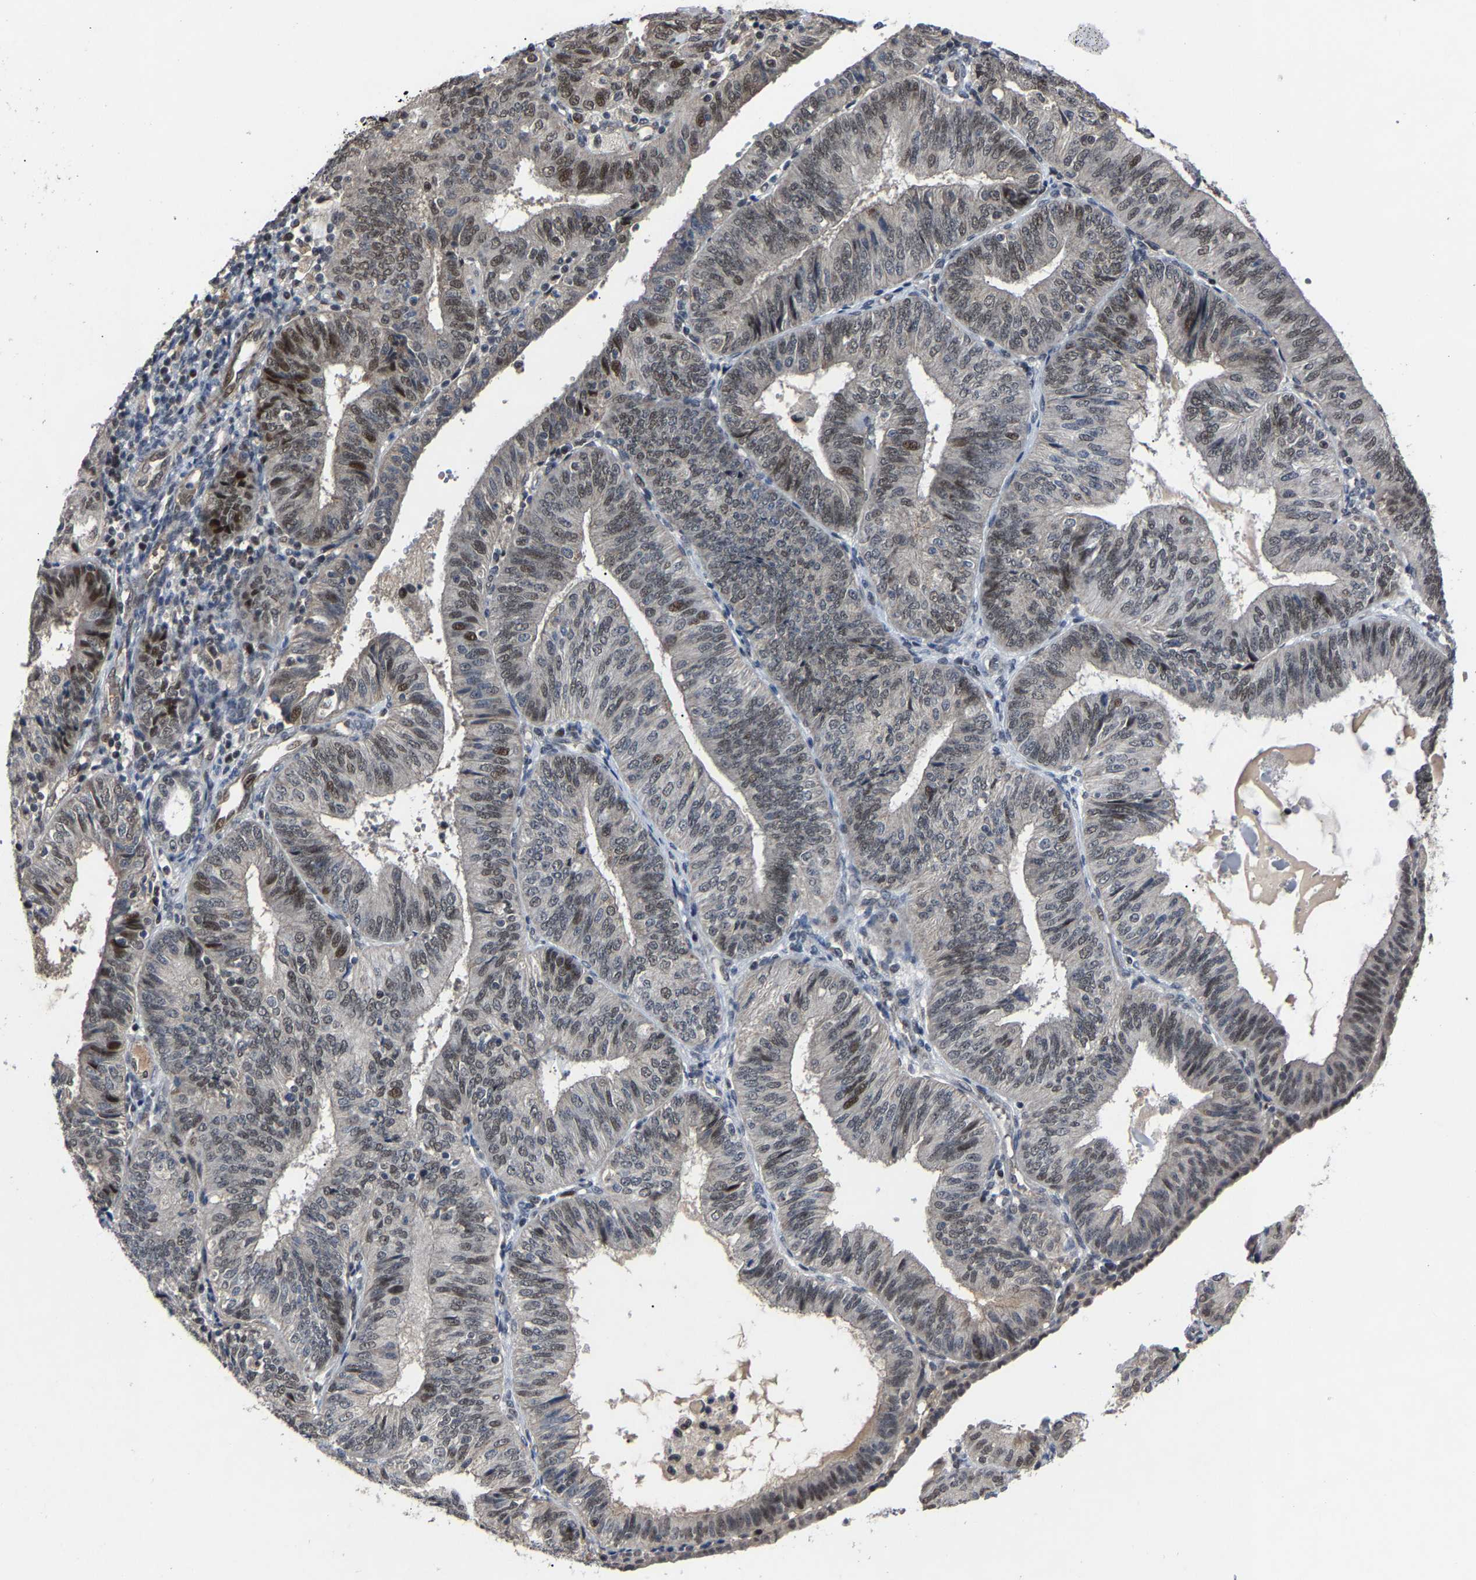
{"staining": {"intensity": "weak", "quantity": ">75%", "location": "nuclear"}, "tissue": "endometrial cancer", "cell_type": "Tumor cells", "image_type": "cancer", "snomed": [{"axis": "morphology", "description": "Adenocarcinoma, NOS"}, {"axis": "topography", "description": "Endometrium"}], "caption": "Immunohistochemistry photomicrograph of endometrial cancer (adenocarcinoma) stained for a protein (brown), which reveals low levels of weak nuclear expression in approximately >75% of tumor cells.", "gene": "LSM8", "patient": {"sex": "female", "age": 58}}